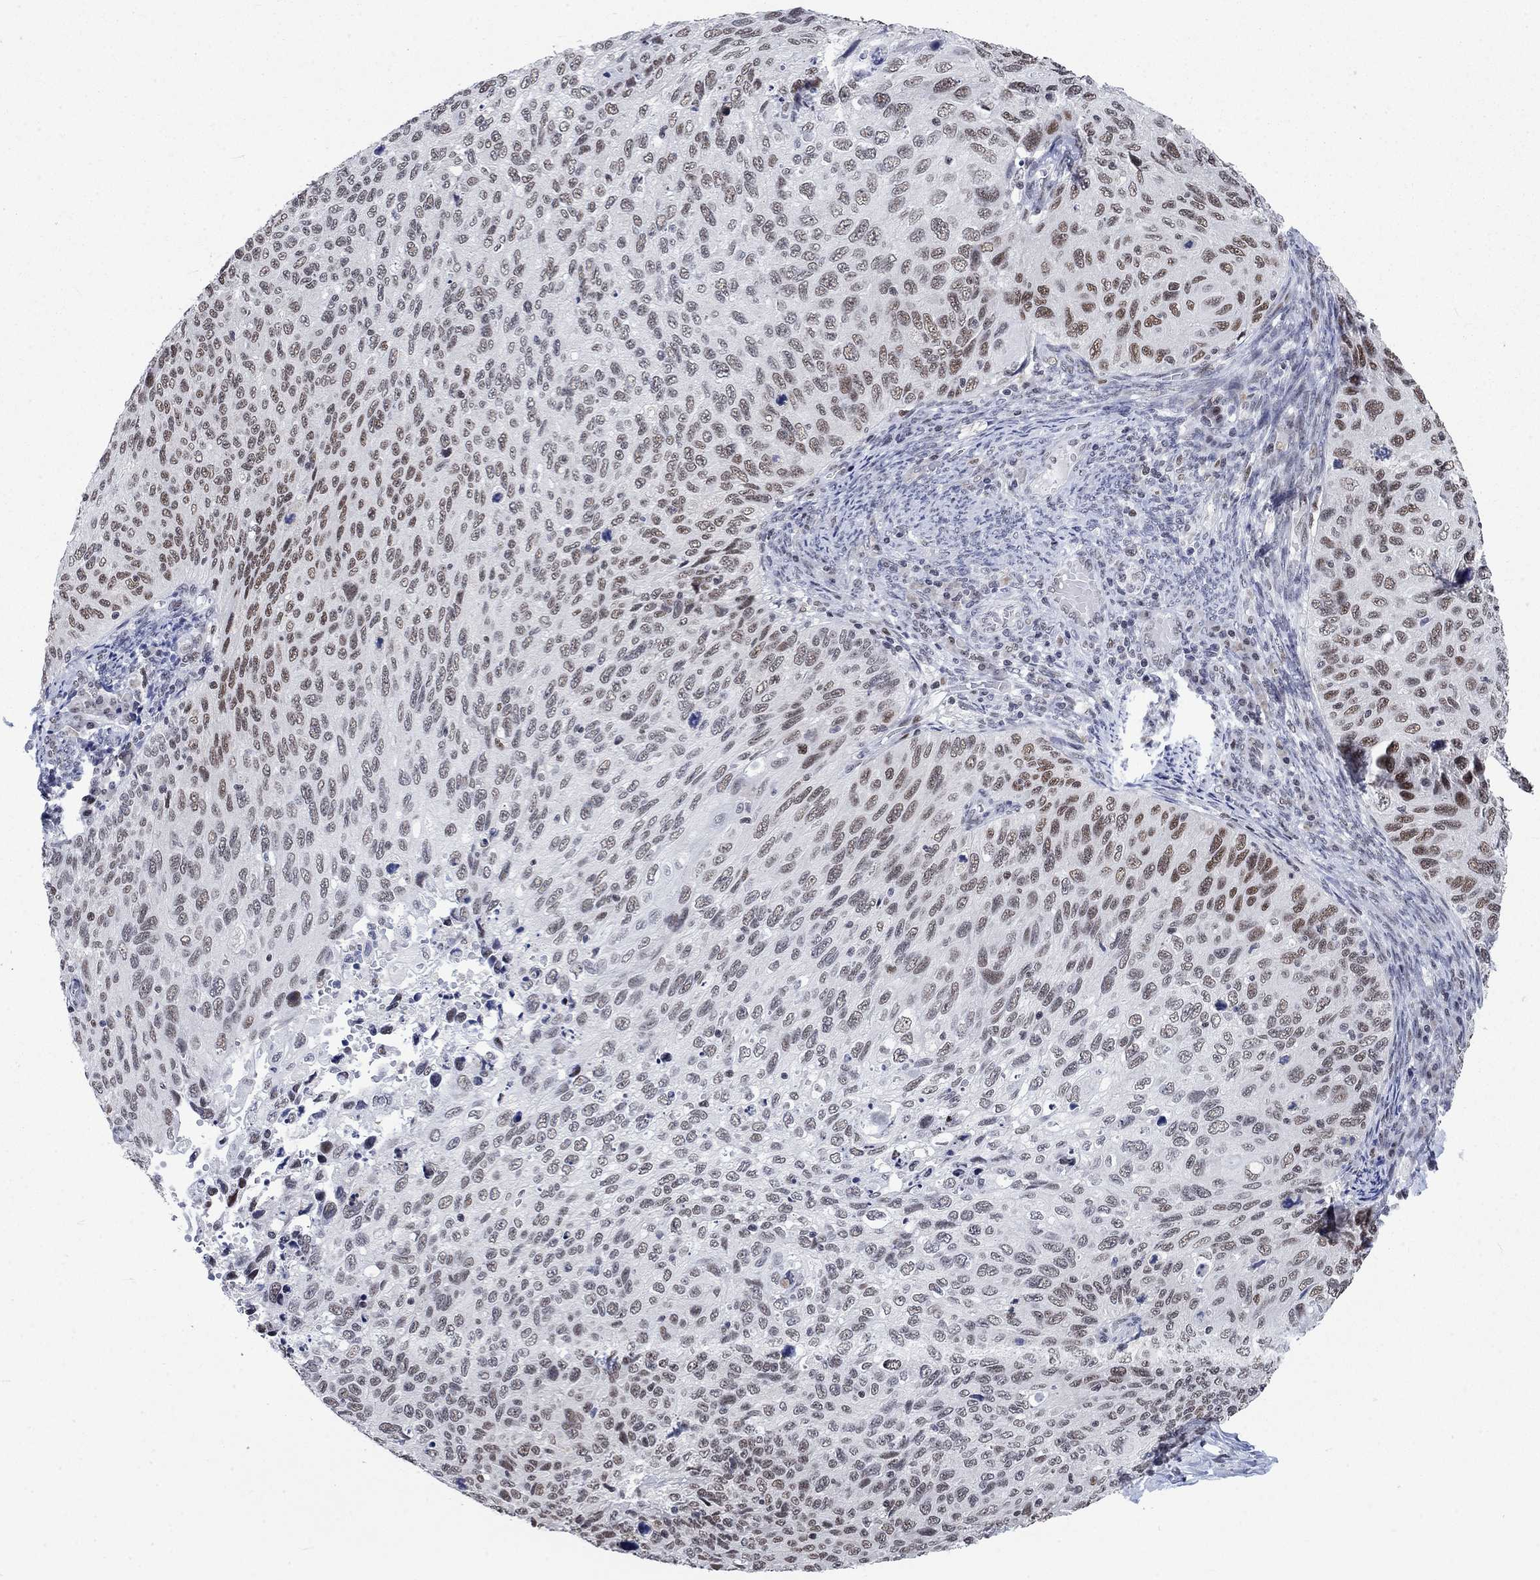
{"staining": {"intensity": "moderate", "quantity": "<25%", "location": "nuclear"}, "tissue": "cervical cancer", "cell_type": "Tumor cells", "image_type": "cancer", "snomed": [{"axis": "morphology", "description": "Squamous cell carcinoma, NOS"}, {"axis": "topography", "description": "Cervix"}], "caption": "Immunohistochemical staining of squamous cell carcinoma (cervical) shows moderate nuclear protein staining in approximately <25% of tumor cells. Ihc stains the protein in brown and the nuclei are stained blue.", "gene": "HCFC1", "patient": {"sex": "female", "age": 70}}